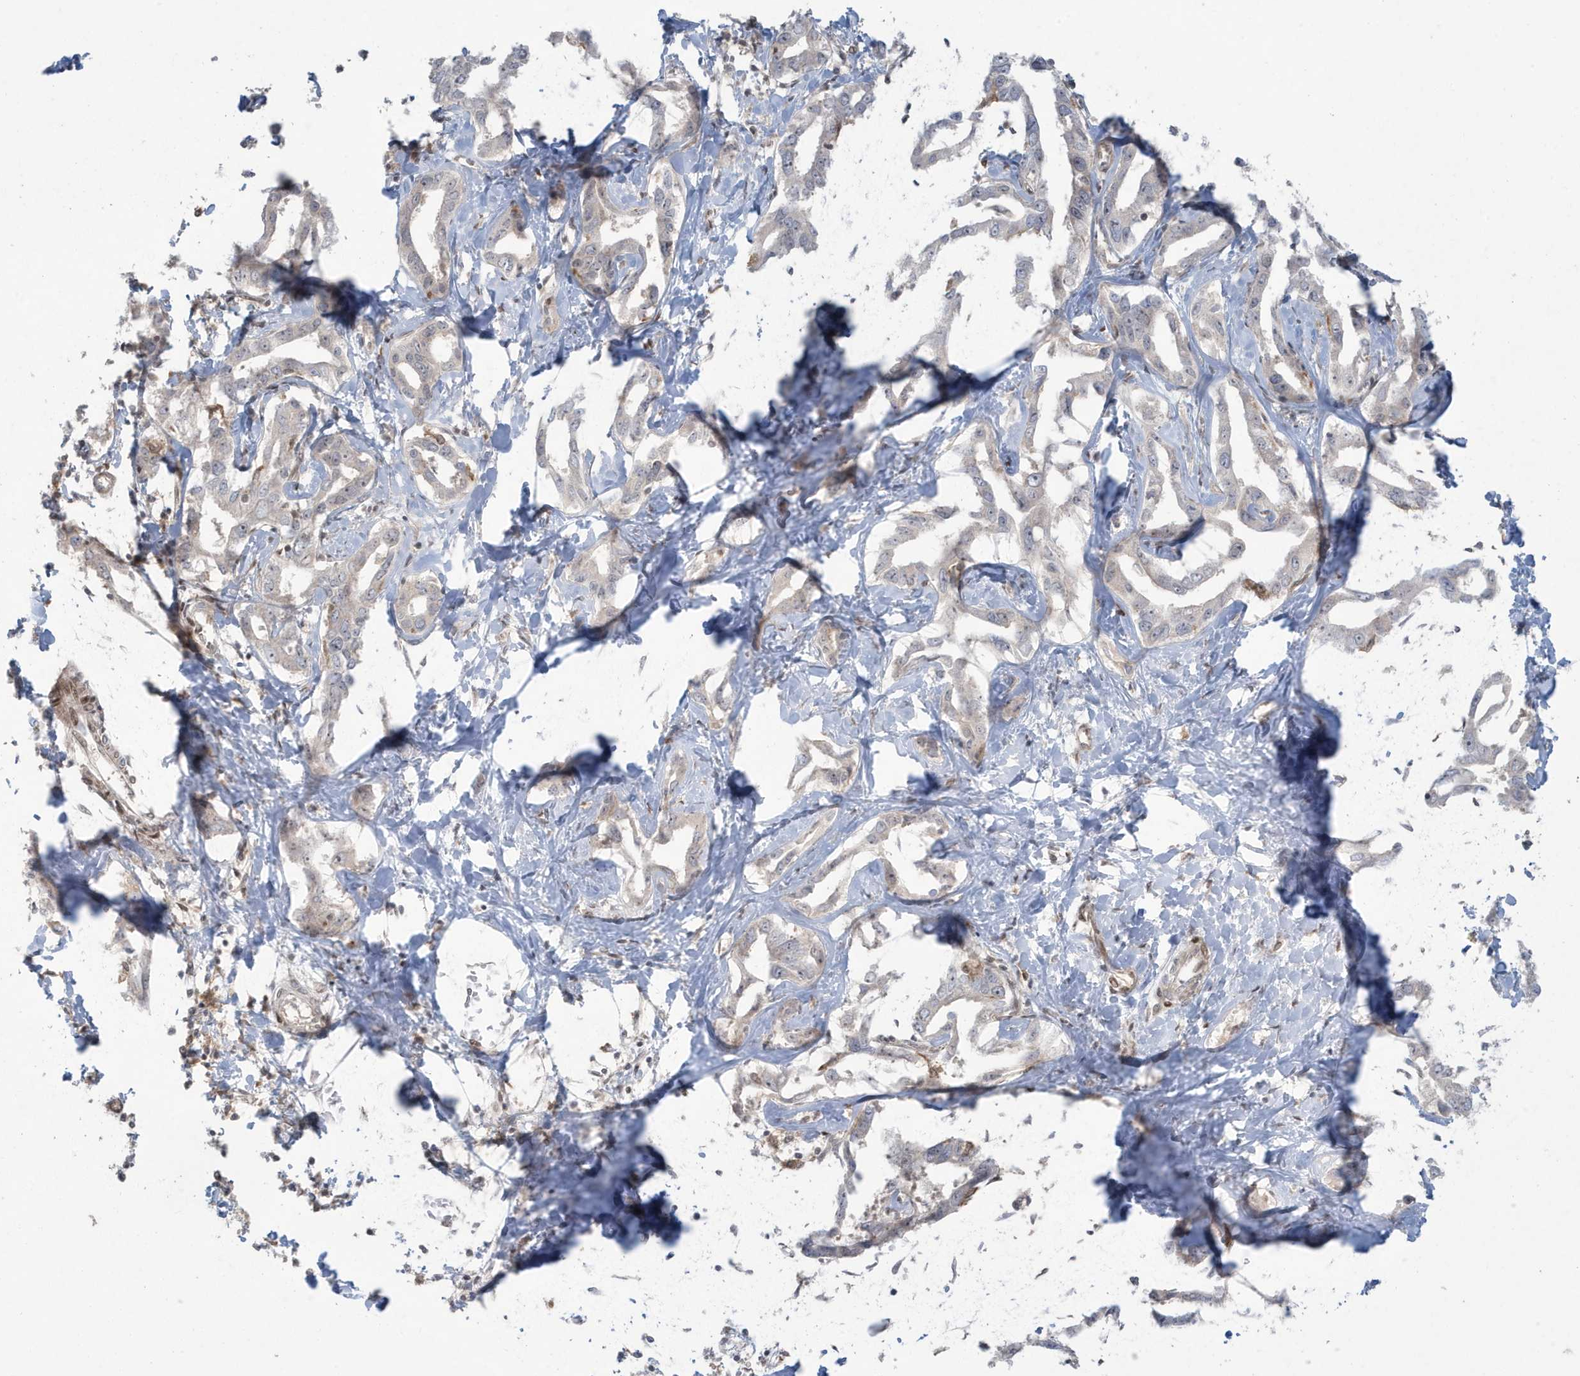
{"staining": {"intensity": "negative", "quantity": "none", "location": "none"}, "tissue": "liver cancer", "cell_type": "Tumor cells", "image_type": "cancer", "snomed": [{"axis": "morphology", "description": "Cholangiocarcinoma"}, {"axis": "topography", "description": "Liver"}], "caption": "Tumor cells show no significant protein staining in liver cholangiocarcinoma. (Brightfield microscopy of DAB immunohistochemistry (IHC) at high magnification).", "gene": "C1orf52", "patient": {"sex": "male", "age": 59}}